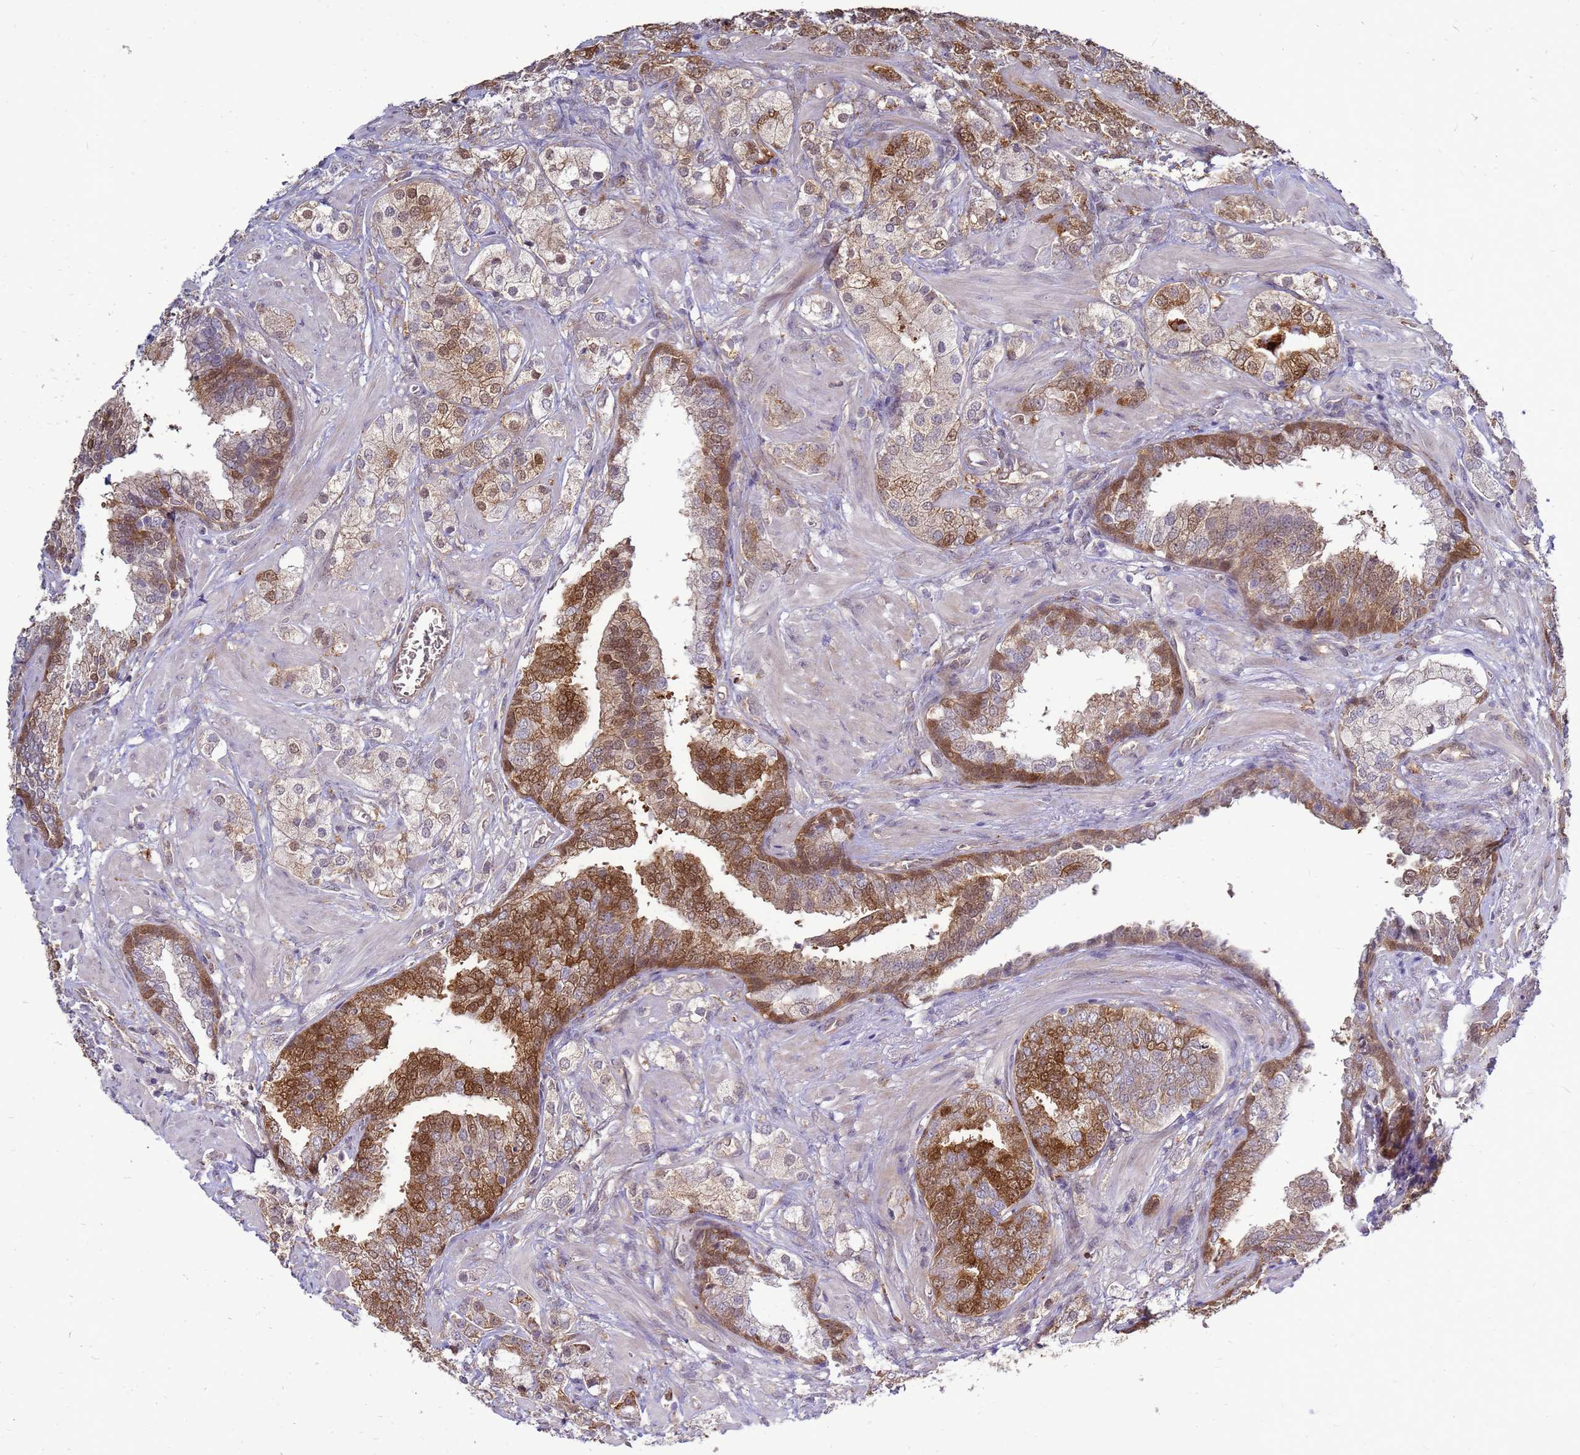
{"staining": {"intensity": "strong", "quantity": "25%-75%", "location": "cytoplasmic/membranous,nuclear"}, "tissue": "prostate cancer", "cell_type": "Tumor cells", "image_type": "cancer", "snomed": [{"axis": "morphology", "description": "Adenocarcinoma, High grade"}, {"axis": "topography", "description": "Prostate"}], "caption": "High-grade adenocarcinoma (prostate) stained with DAB IHC demonstrates high levels of strong cytoplasmic/membranous and nuclear positivity in about 25%-75% of tumor cells.", "gene": "EIF4EBP3", "patient": {"sex": "male", "age": 50}}